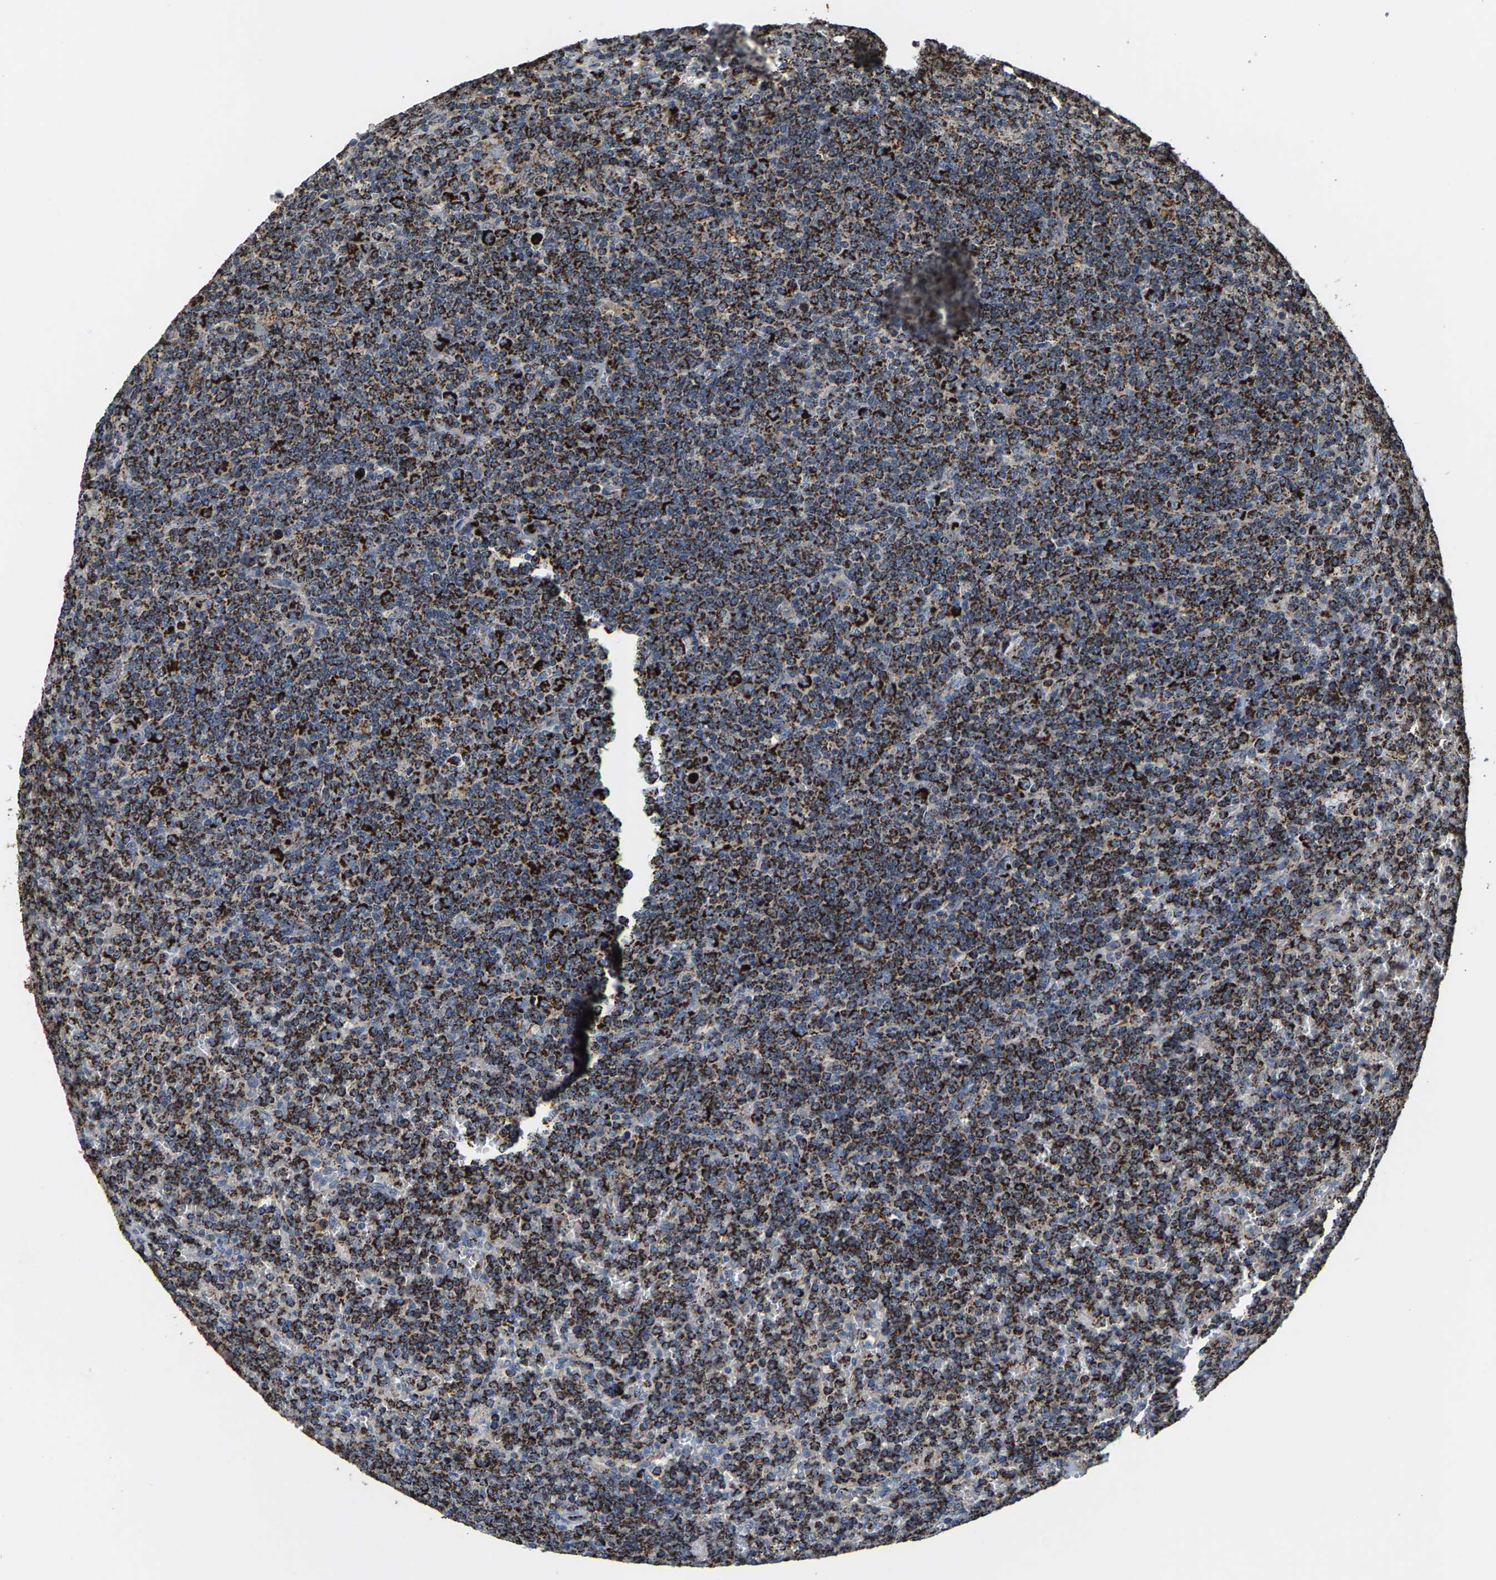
{"staining": {"intensity": "strong", "quantity": ">75%", "location": "cytoplasmic/membranous"}, "tissue": "lymphoma", "cell_type": "Tumor cells", "image_type": "cancer", "snomed": [{"axis": "morphology", "description": "Malignant lymphoma, non-Hodgkin's type, Low grade"}, {"axis": "topography", "description": "Spleen"}], "caption": "A brown stain labels strong cytoplasmic/membranous expression of a protein in low-grade malignant lymphoma, non-Hodgkin's type tumor cells.", "gene": "SHMT2", "patient": {"sex": "female", "age": 19}}